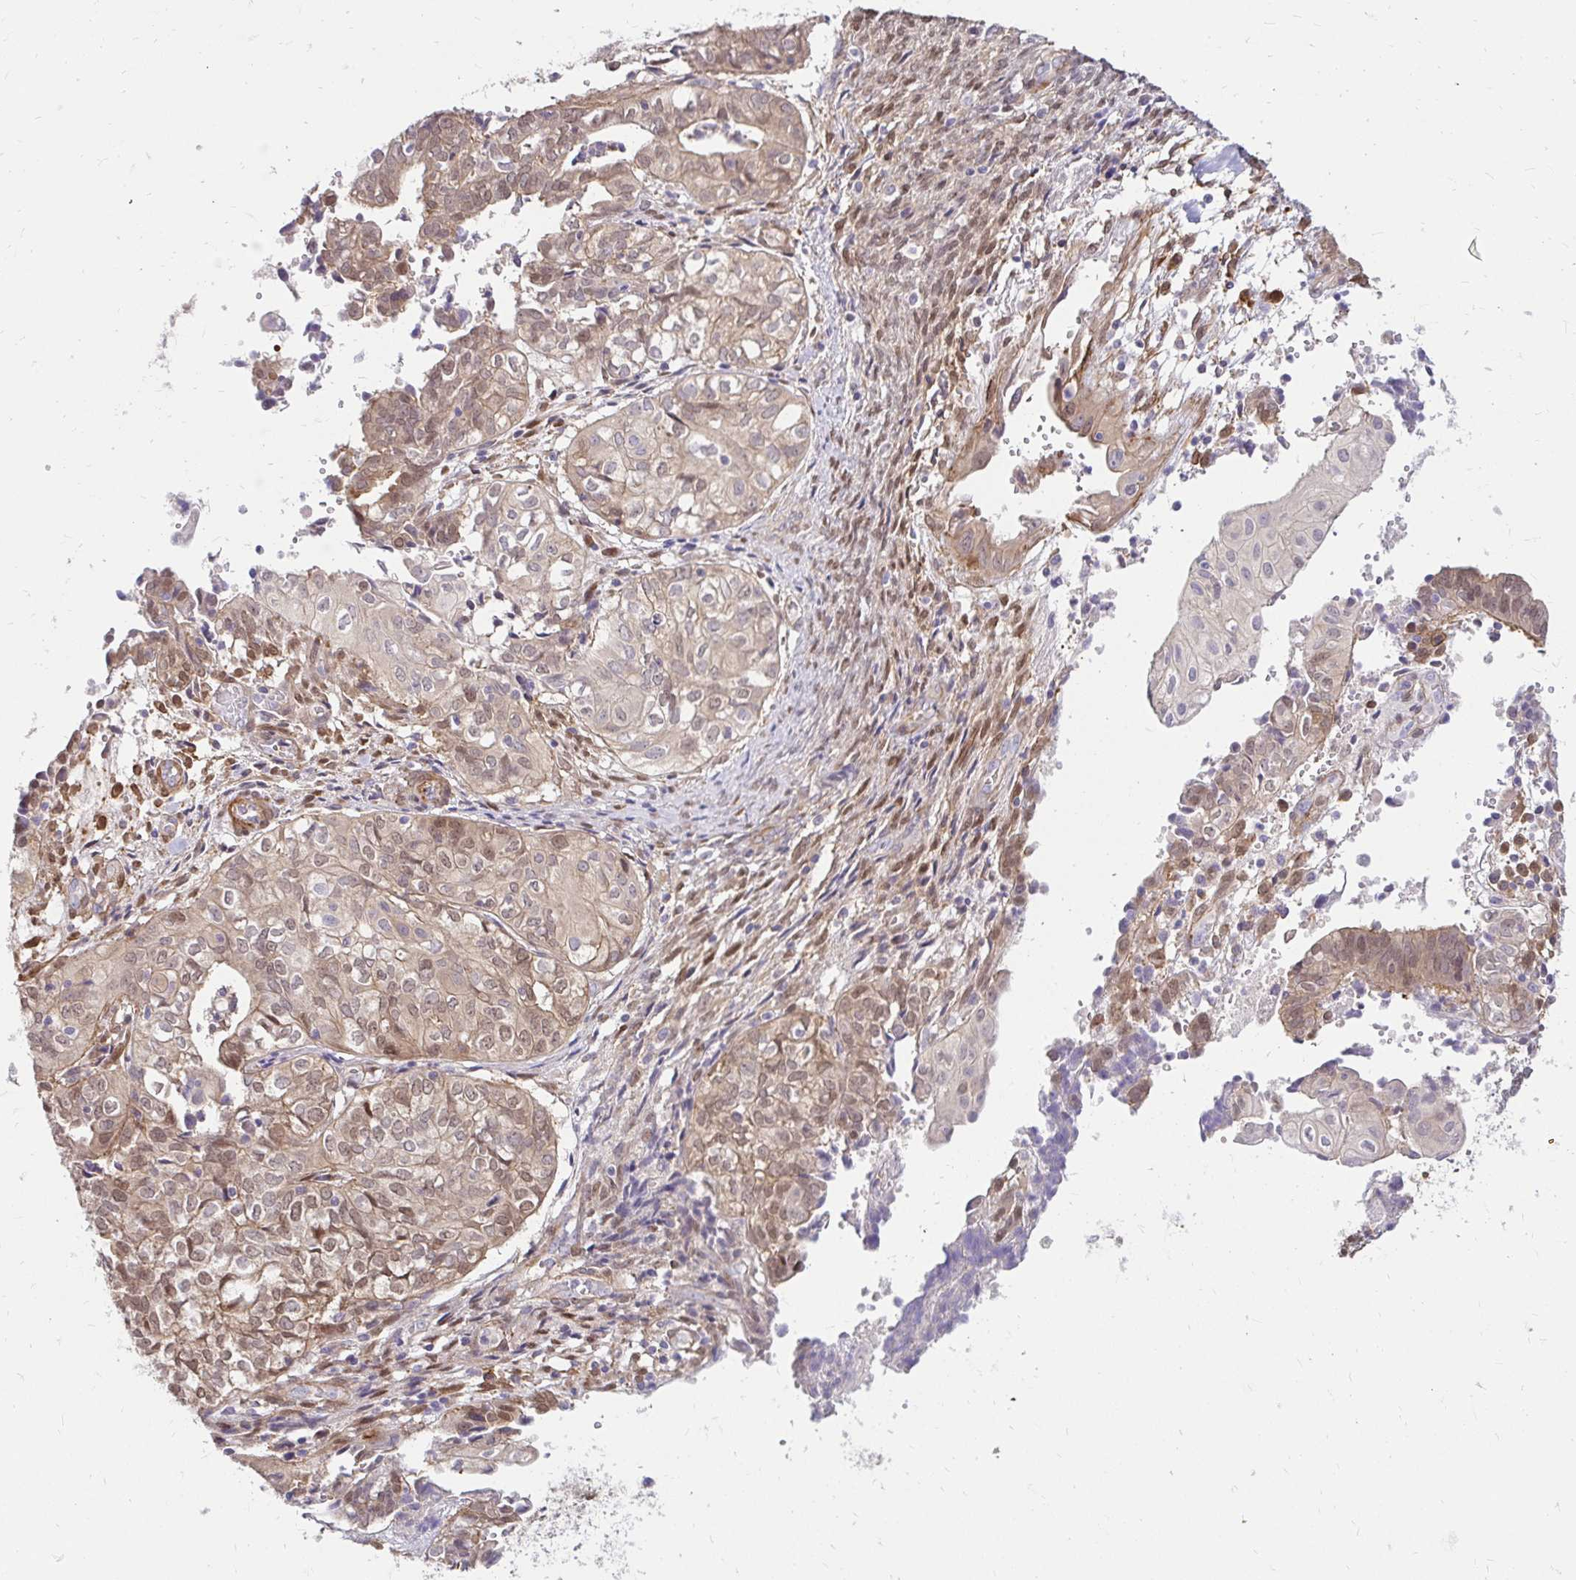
{"staining": {"intensity": "weak", "quantity": ">75%", "location": "cytoplasmic/membranous"}, "tissue": "ovarian cancer", "cell_type": "Tumor cells", "image_type": "cancer", "snomed": [{"axis": "morphology", "description": "Carcinoma, endometroid"}, {"axis": "topography", "description": "Ovary"}], "caption": "Immunohistochemical staining of human ovarian cancer (endometroid carcinoma) reveals weak cytoplasmic/membranous protein expression in approximately >75% of tumor cells.", "gene": "YAP1", "patient": {"sex": "female", "age": 64}}